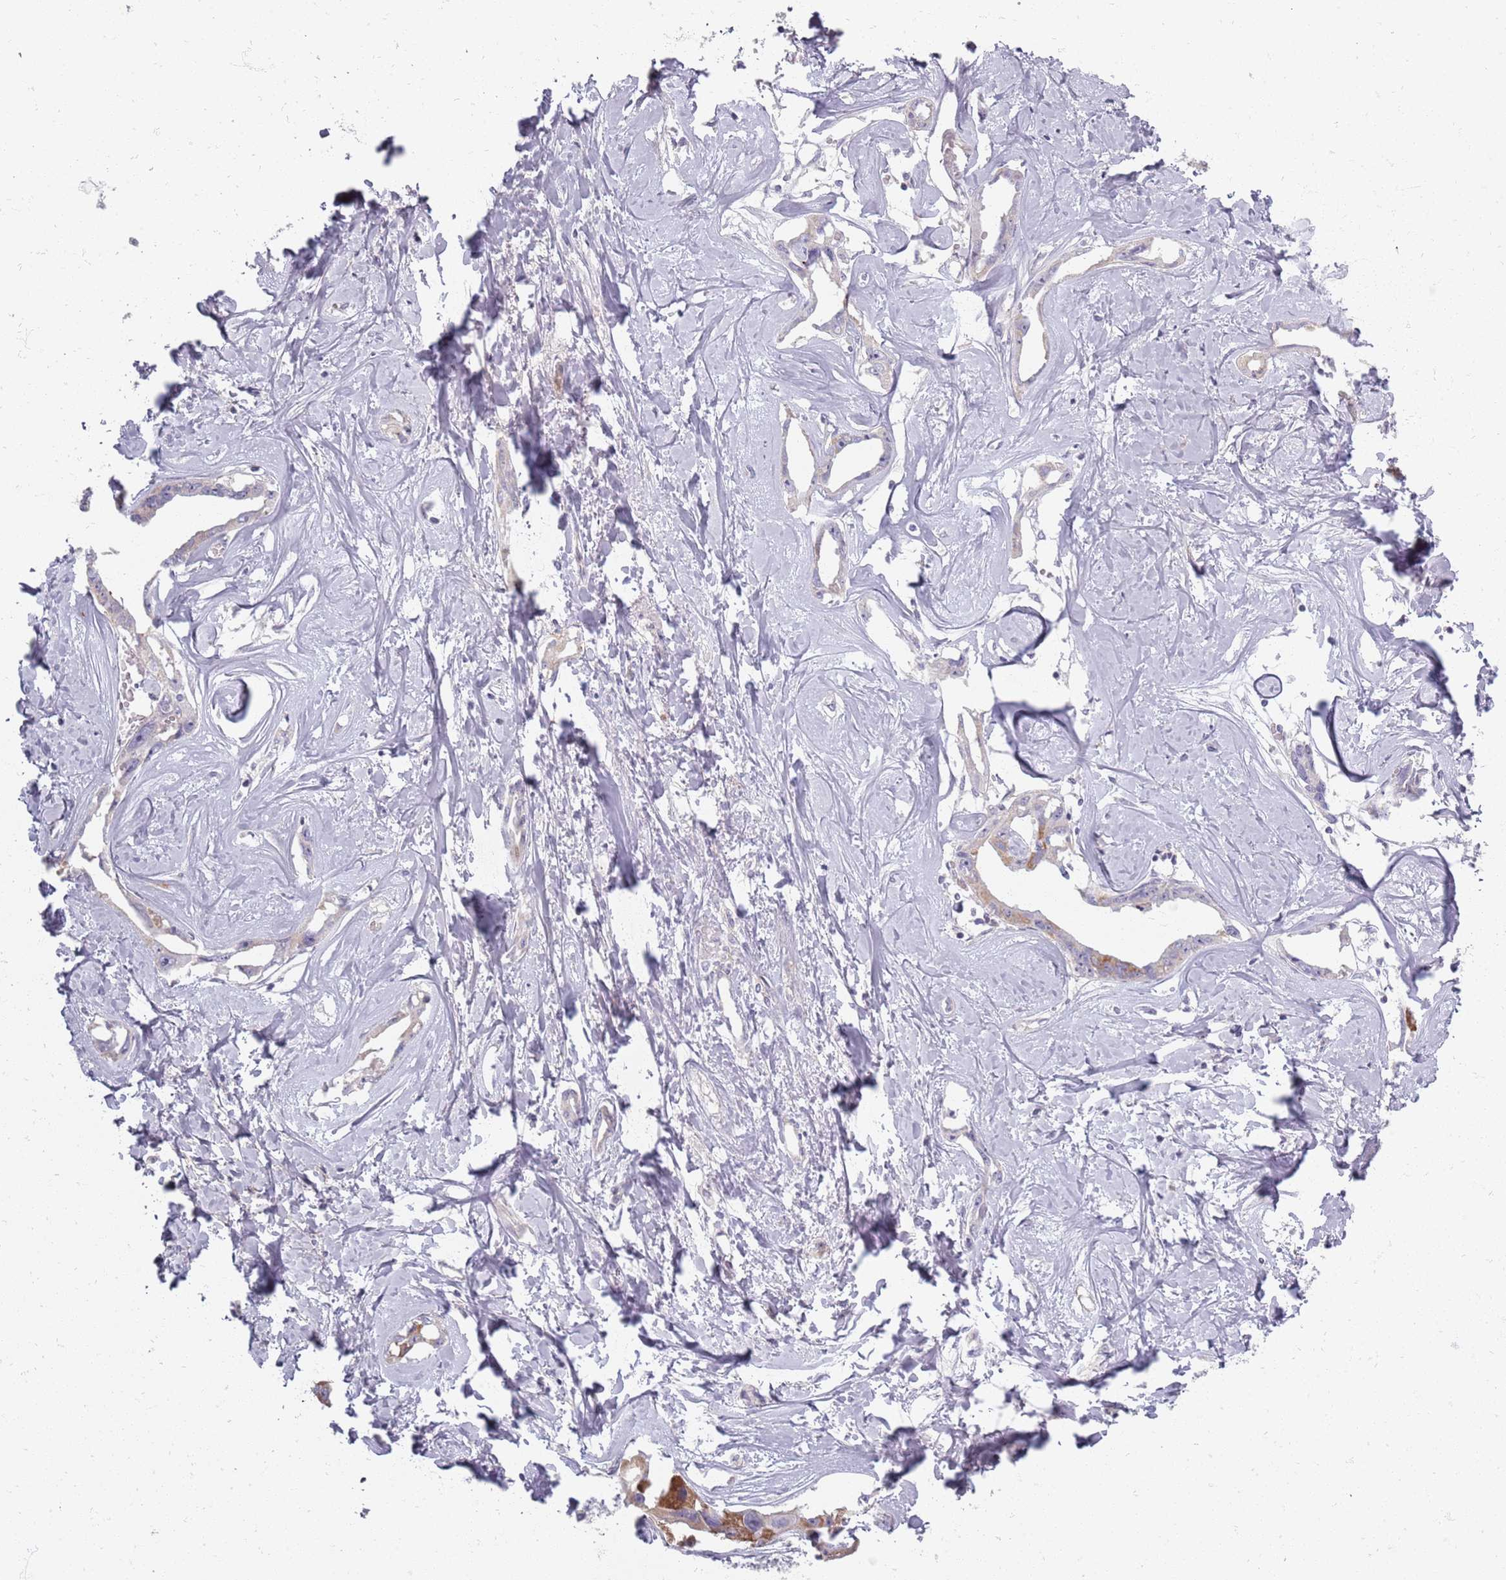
{"staining": {"intensity": "moderate", "quantity": "<25%", "location": "cytoplasmic/membranous"}, "tissue": "liver cancer", "cell_type": "Tumor cells", "image_type": "cancer", "snomed": [{"axis": "morphology", "description": "Cholangiocarcinoma"}, {"axis": "topography", "description": "Liver"}], "caption": "Approximately <25% of tumor cells in human liver cholangiocarcinoma demonstrate moderate cytoplasmic/membranous protein positivity as visualized by brown immunohistochemical staining.", "gene": "SYNGR3", "patient": {"sex": "male", "age": 59}}